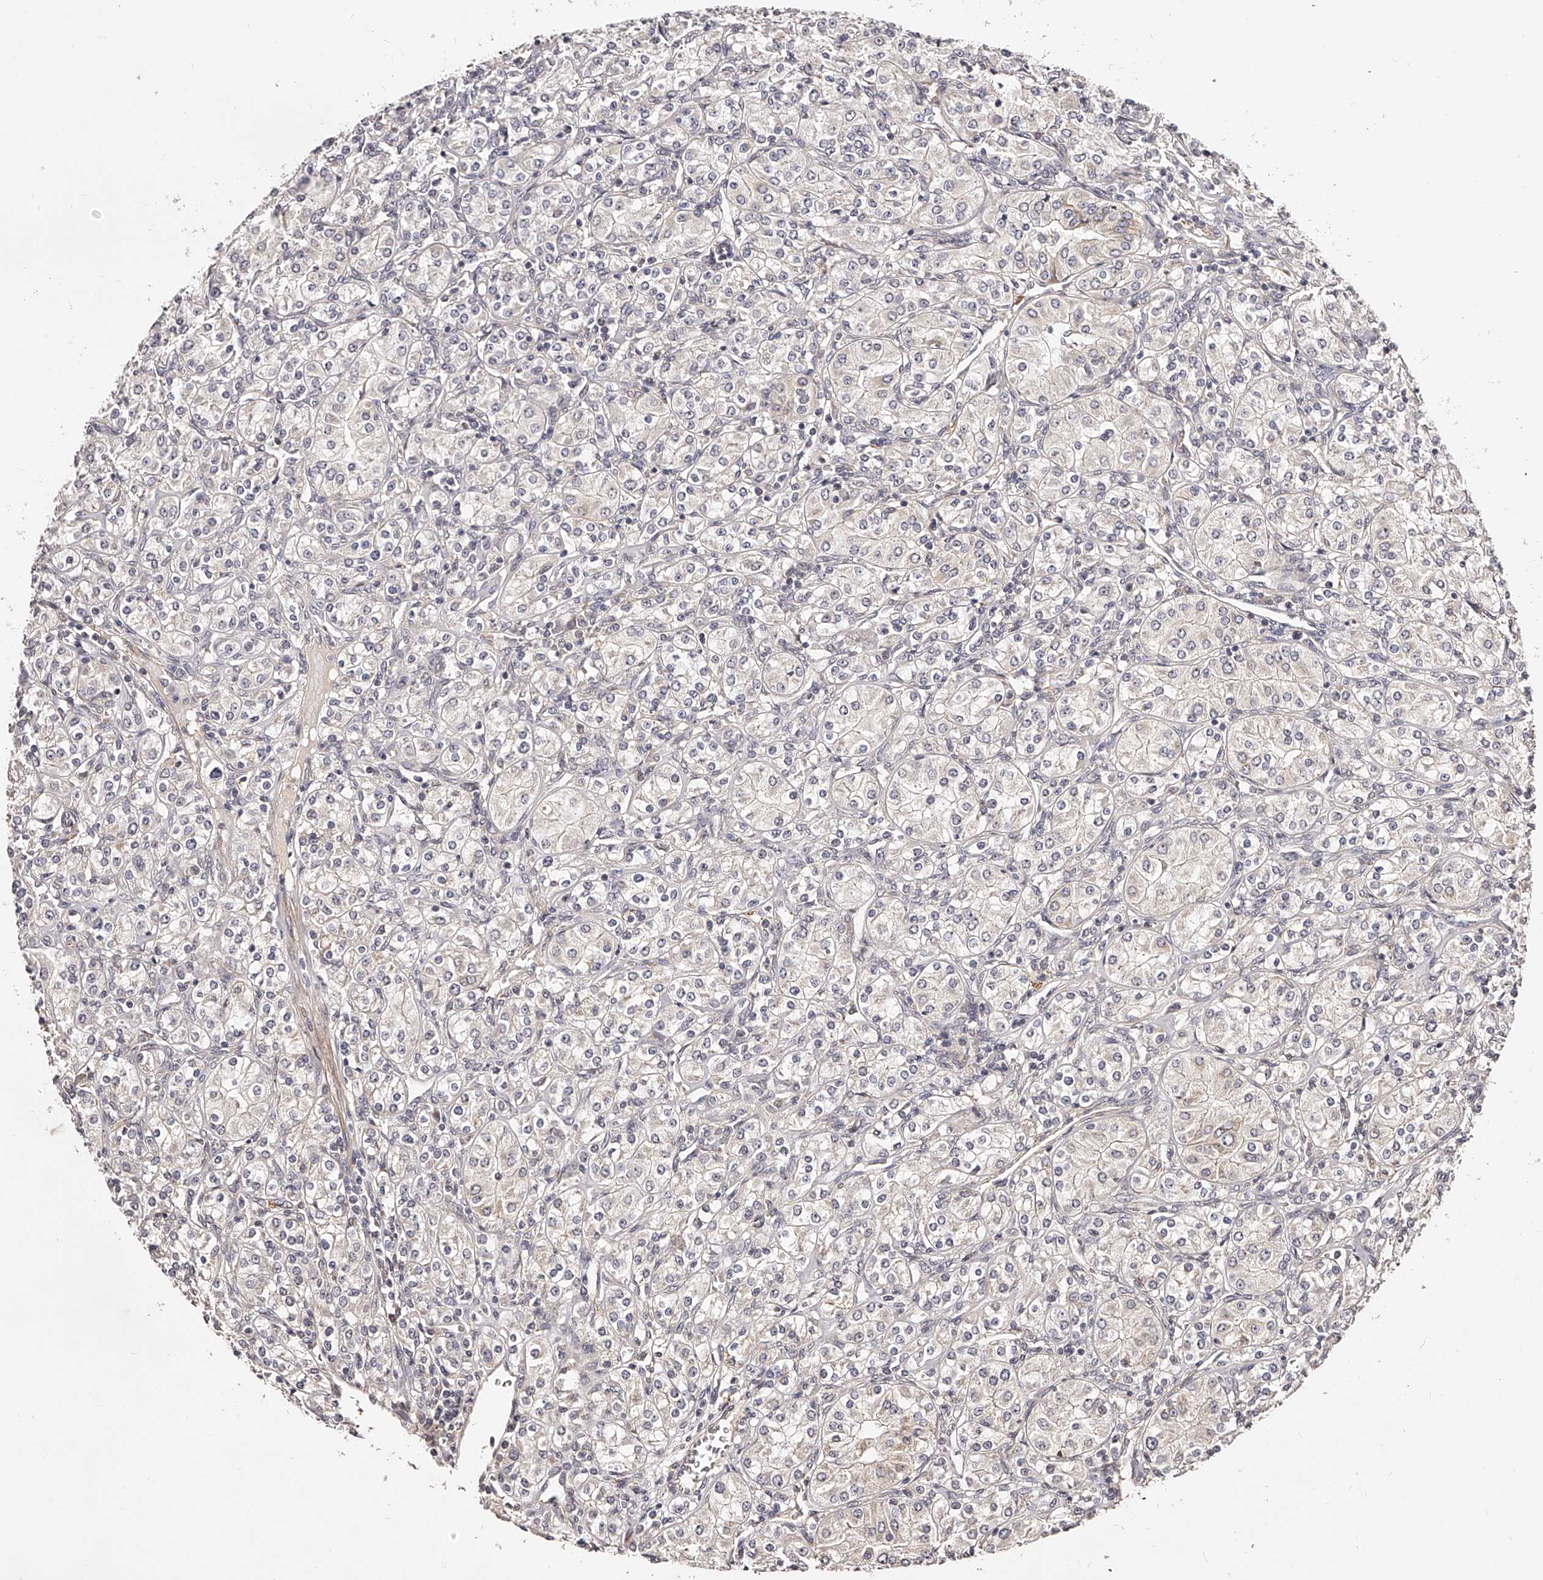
{"staining": {"intensity": "negative", "quantity": "none", "location": "none"}, "tissue": "renal cancer", "cell_type": "Tumor cells", "image_type": "cancer", "snomed": [{"axis": "morphology", "description": "Adenocarcinoma, NOS"}, {"axis": "topography", "description": "Kidney"}], "caption": "IHC of renal cancer exhibits no positivity in tumor cells.", "gene": "ZNF502", "patient": {"sex": "male", "age": 77}}